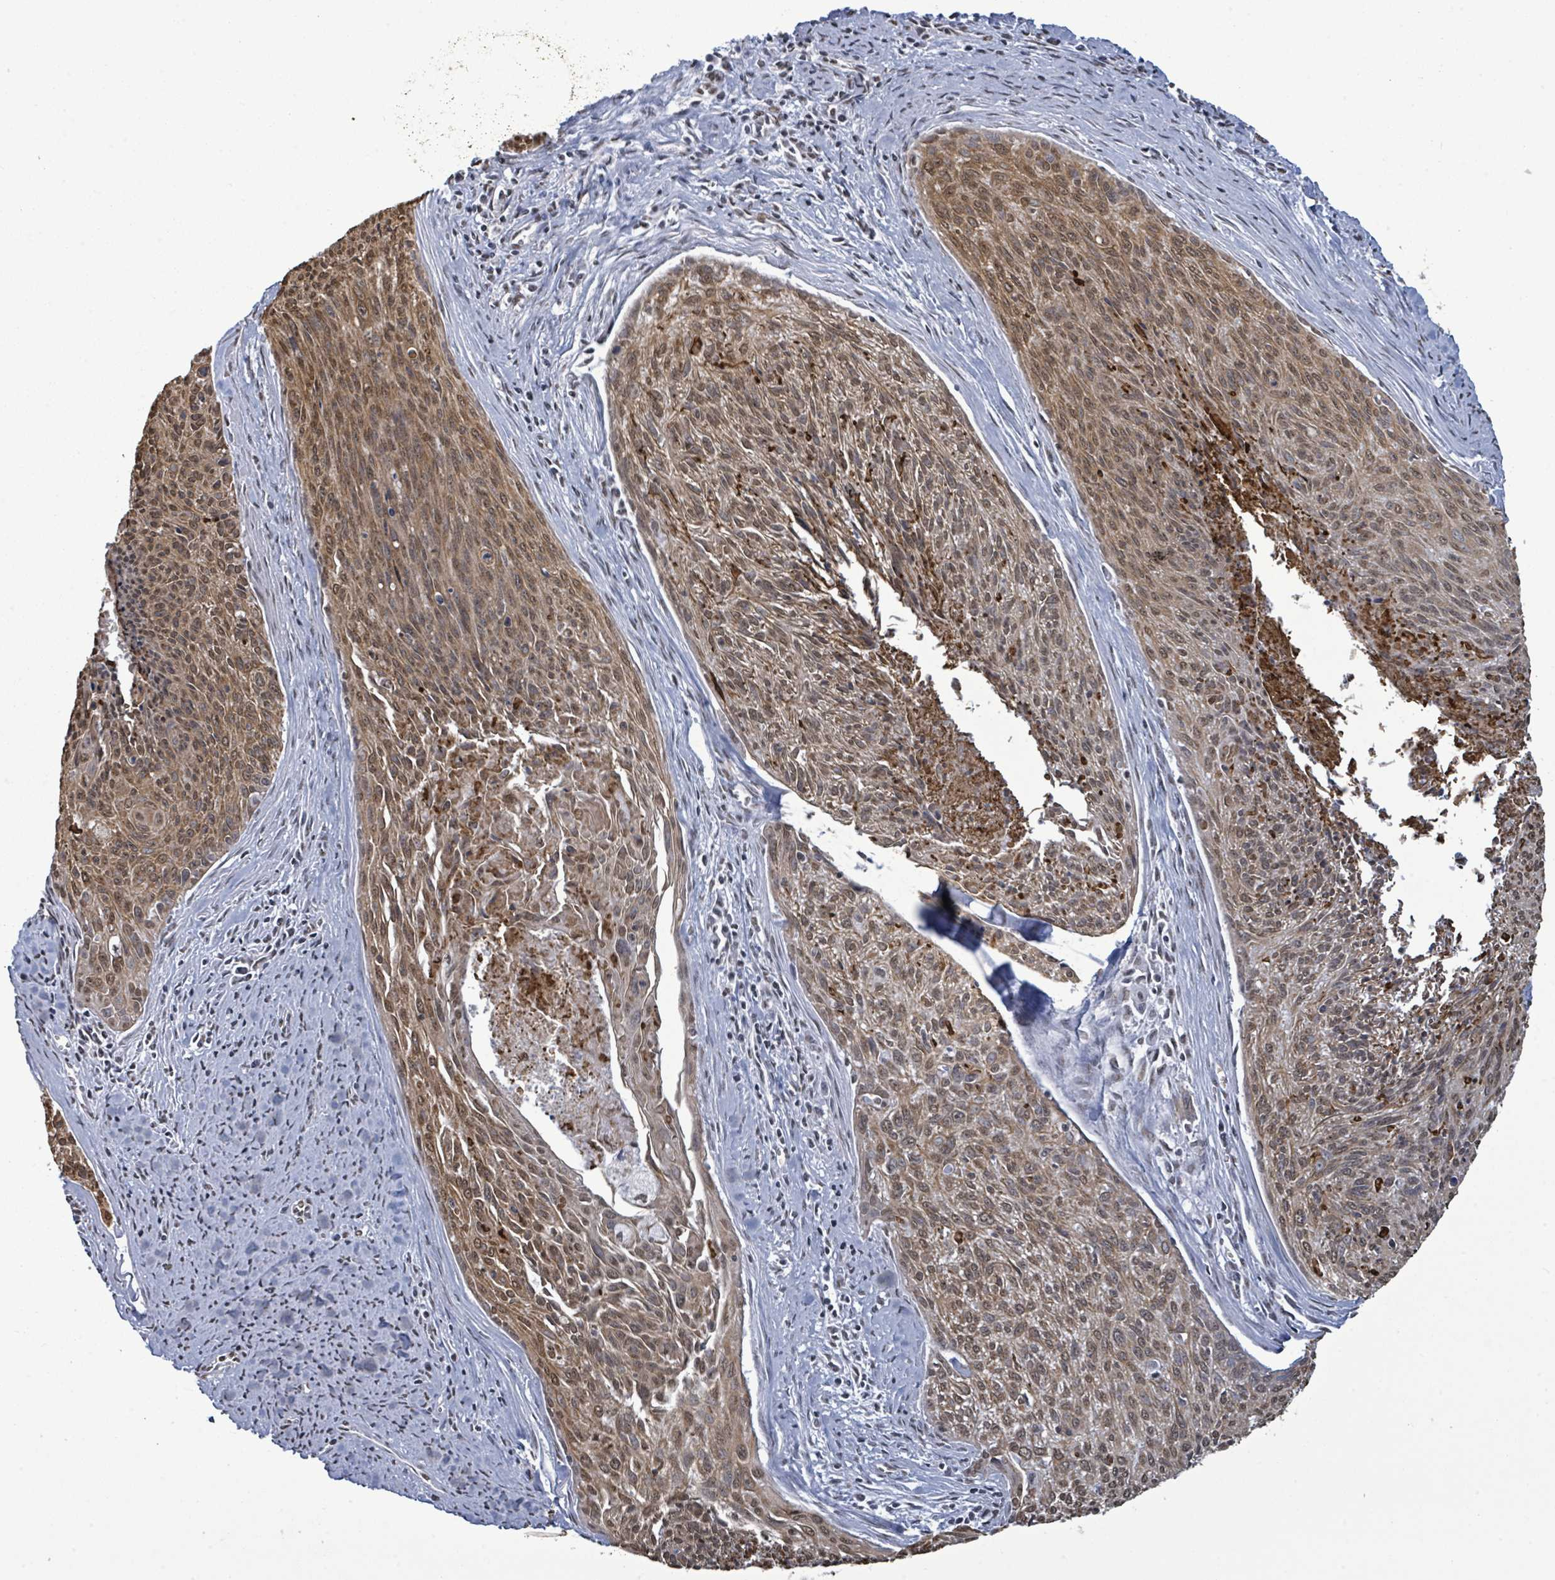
{"staining": {"intensity": "moderate", "quantity": ">75%", "location": "cytoplasmic/membranous,nuclear"}, "tissue": "cervical cancer", "cell_type": "Tumor cells", "image_type": "cancer", "snomed": [{"axis": "morphology", "description": "Squamous cell carcinoma, NOS"}, {"axis": "topography", "description": "Cervix"}], "caption": "This image demonstrates IHC staining of cervical cancer, with medium moderate cytoplasmic/membranous and nuclear positivity in about >75% of tumor cells.", "gene": "SAMD14", "patient": {"sex": "female", "age": 55}}